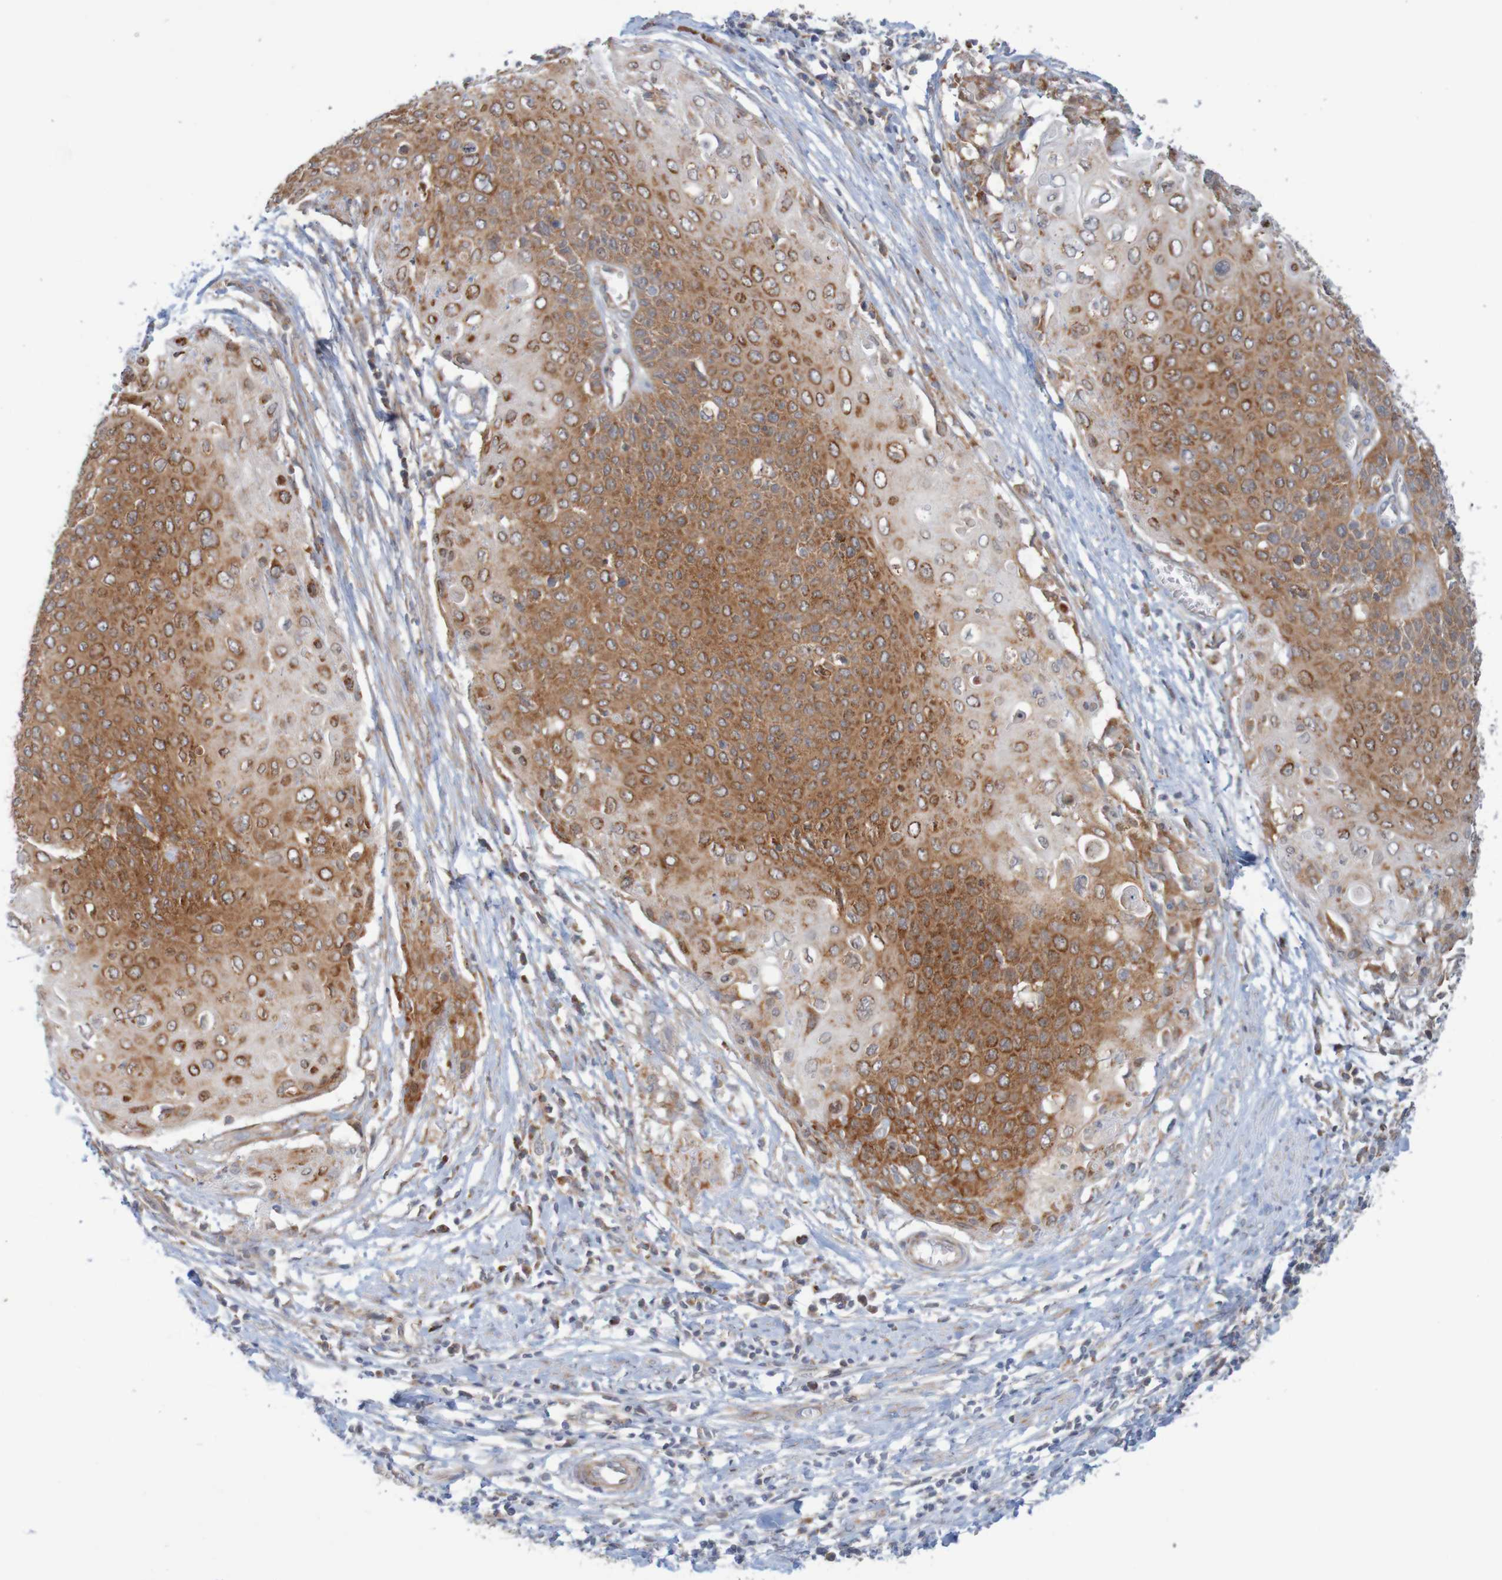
{"staining": {"intensity": "strong", "quantity": "25%-75%", "location": "cytoplasmic/membranous"}, "tissue": "cervical cancer", "cell_type": "Tumor cells", "image_type": "cancer", "snomed": [{"axis": "morphology", "description": "Squamous cell carcinoma, NOS"}, {"axis": "topography", "description": "Cervix"}], "caption": "Protein expression analysis of human cervical squamous cell carcinoma reveals strong cytoplasmic/membranous staining in approximately 25%-75% of tumor cells.", "gene": "NAV2", "patient": {"sex": "female", "age": 39}}